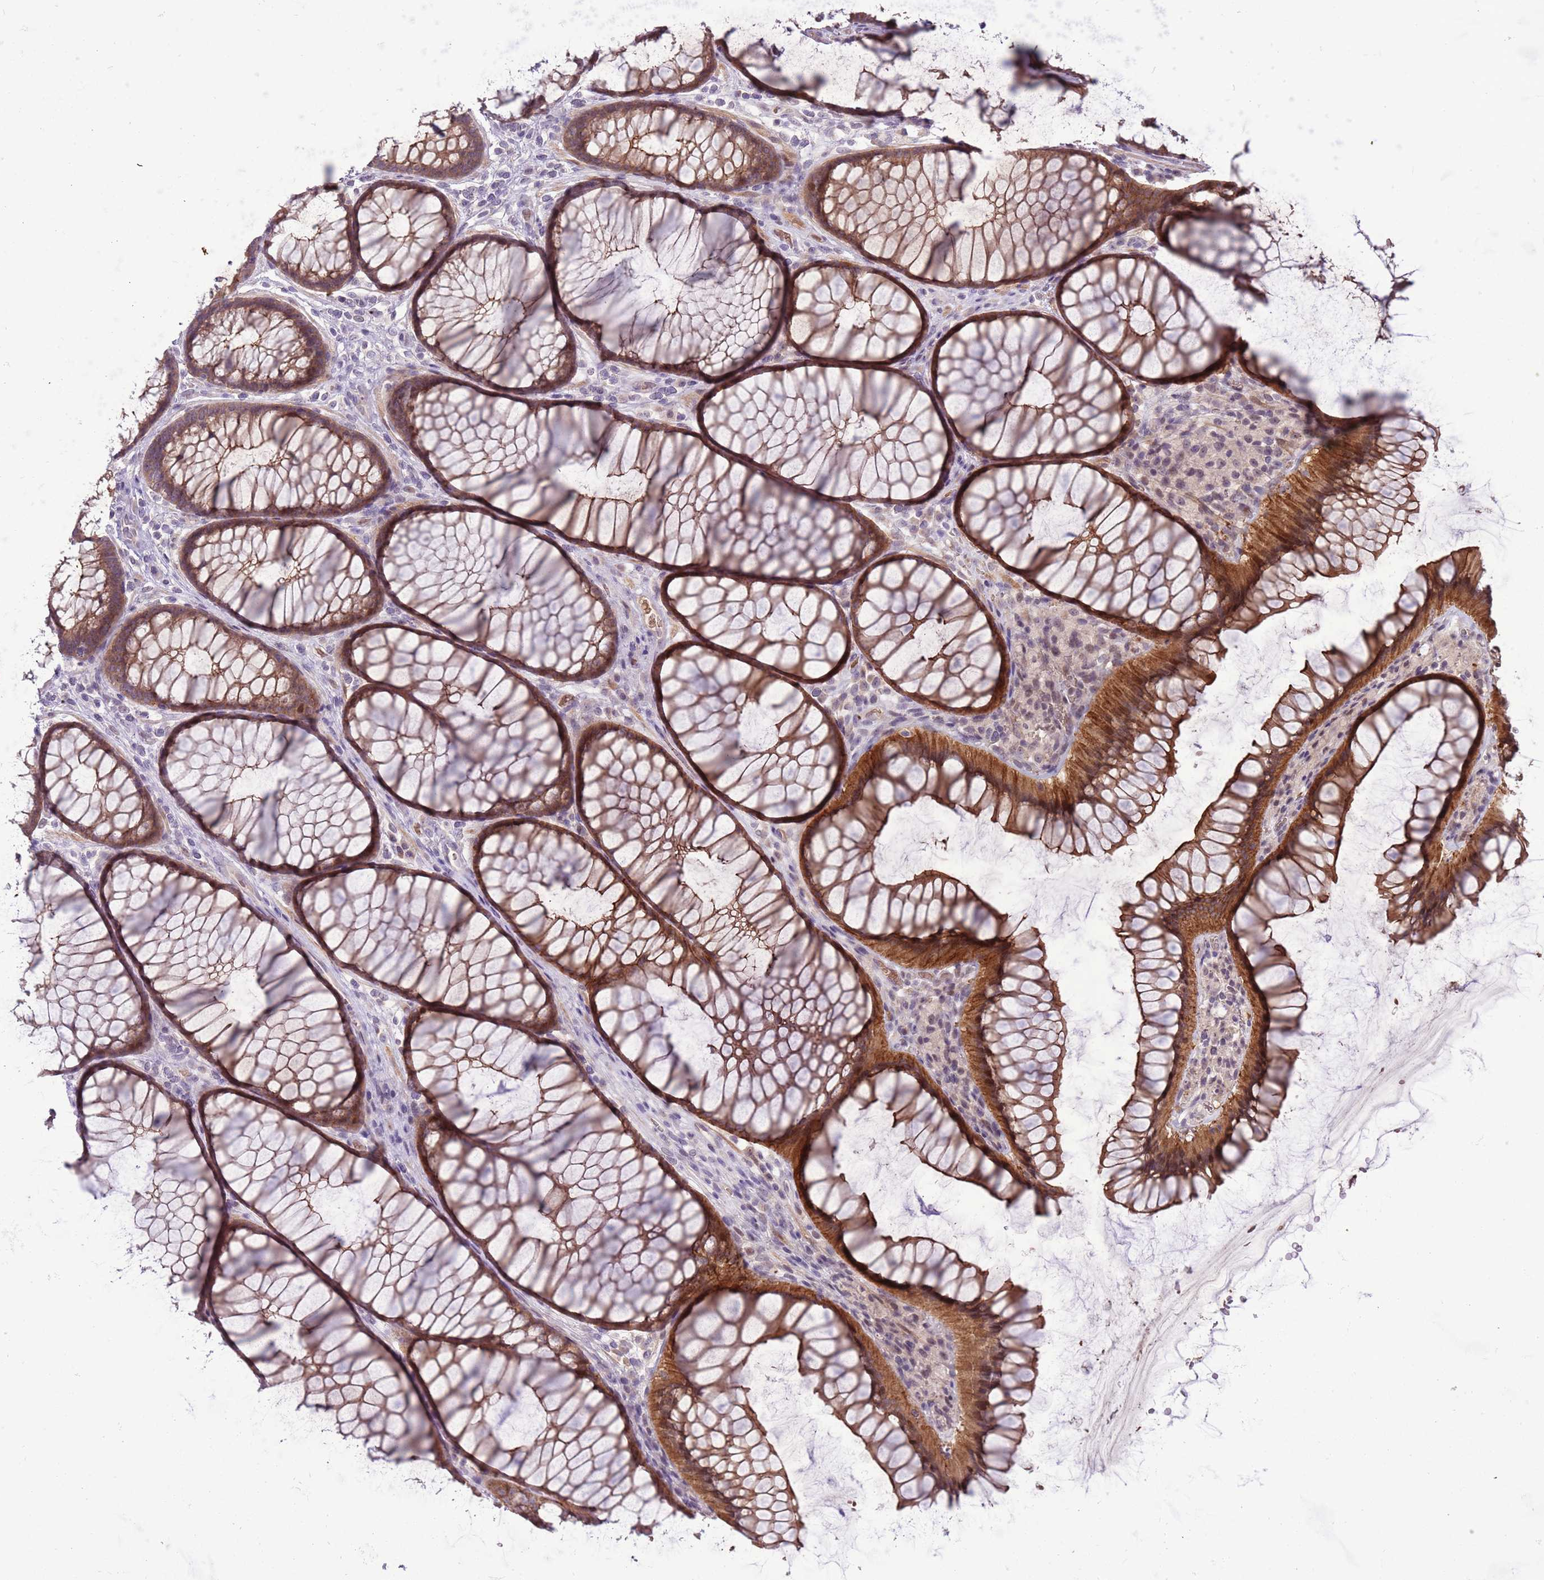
{"staining": {"intensity": "weak", "quantity": "<25%", "location": "cytoplasmic/membranous"}, "tissue": "colon", "cell_type": "Endothelial cells", "image_type": "normal", "snomed": [{"axis": "morphology", "description": "Normal tissue, NOS"}, {"axis": "topography", "description": "Colon"}], "caption": "High magnification brightfield microscopy of unremarkable colon stained with DAB (3,3'-diaminobenzidine) (brown) and counterstained with hematoxylin (blue): endothelial cells show no significant expression. (DAB immunohistochemistry visualized using brightfield microscopy, high magnification).", "gene": "SHROOM3", "patient": {"sex": "female", "age": 82}}